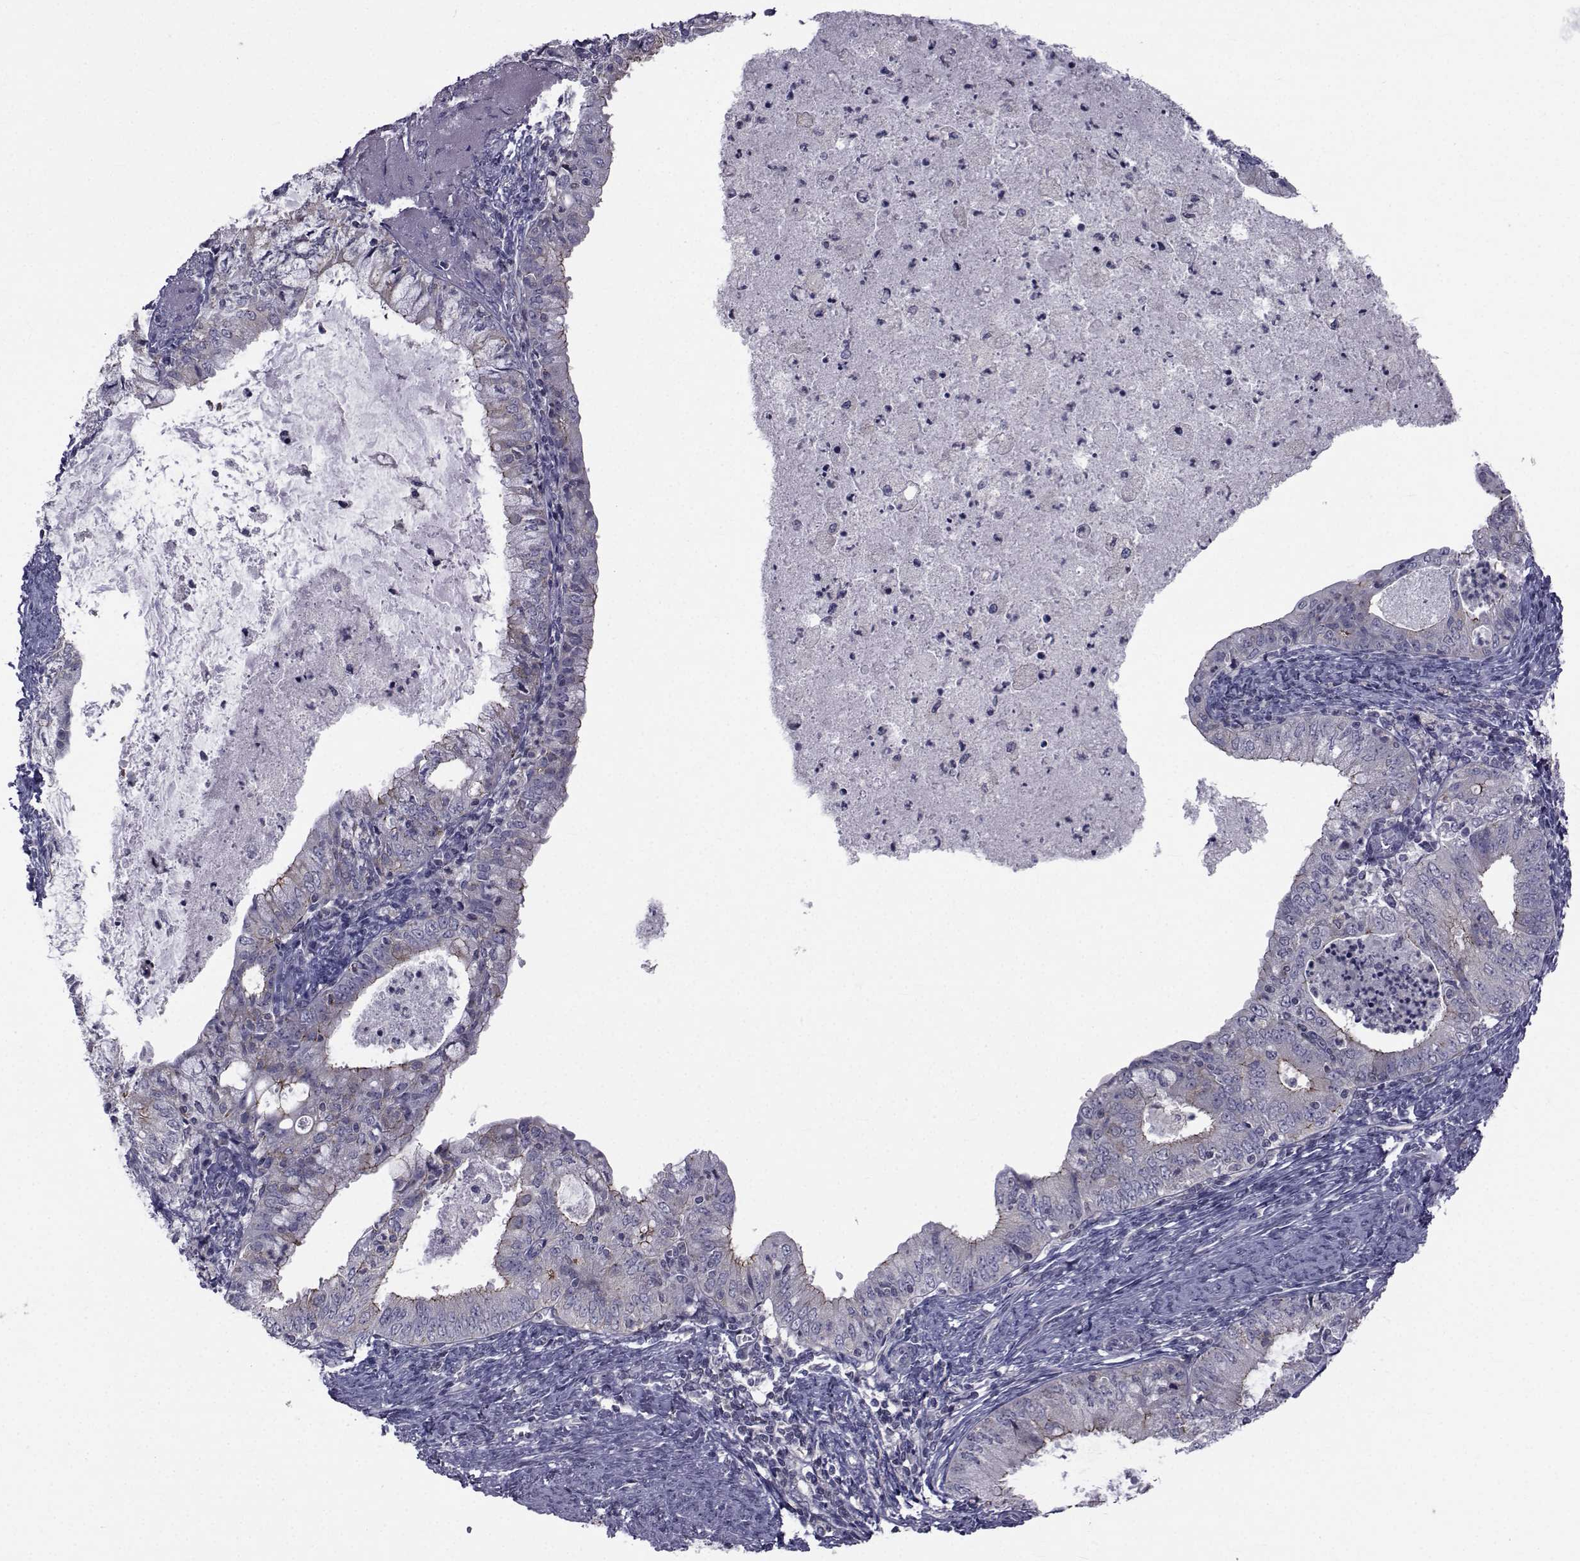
{"staining": {"intensity": "strong", "quantity": "<25%", "location": "cytoplasmic/membranous"}, "tissue": "endometrial cancer", "cell_type": "Tumor cells", "image_type": "cancer", "snomed": [{"axis": "morphology", "description": "Adenocarcinoma, NOS"}, {"axis": "topography", "description": "Endometrium"}], "caption": "Immunohistochemistry (IHC) of human adenocarcinoma (endometrial) exhibits medium levels of strong cytoplasmic/membranous staining in approximately <25% of tumor cells. (Stains: DAB in brown, nuclei in blue, Microscopy: brightfield microscopy at high magnification).", "gene": "SLC30A10", "patient": {"sex": "female", "age": 57}}